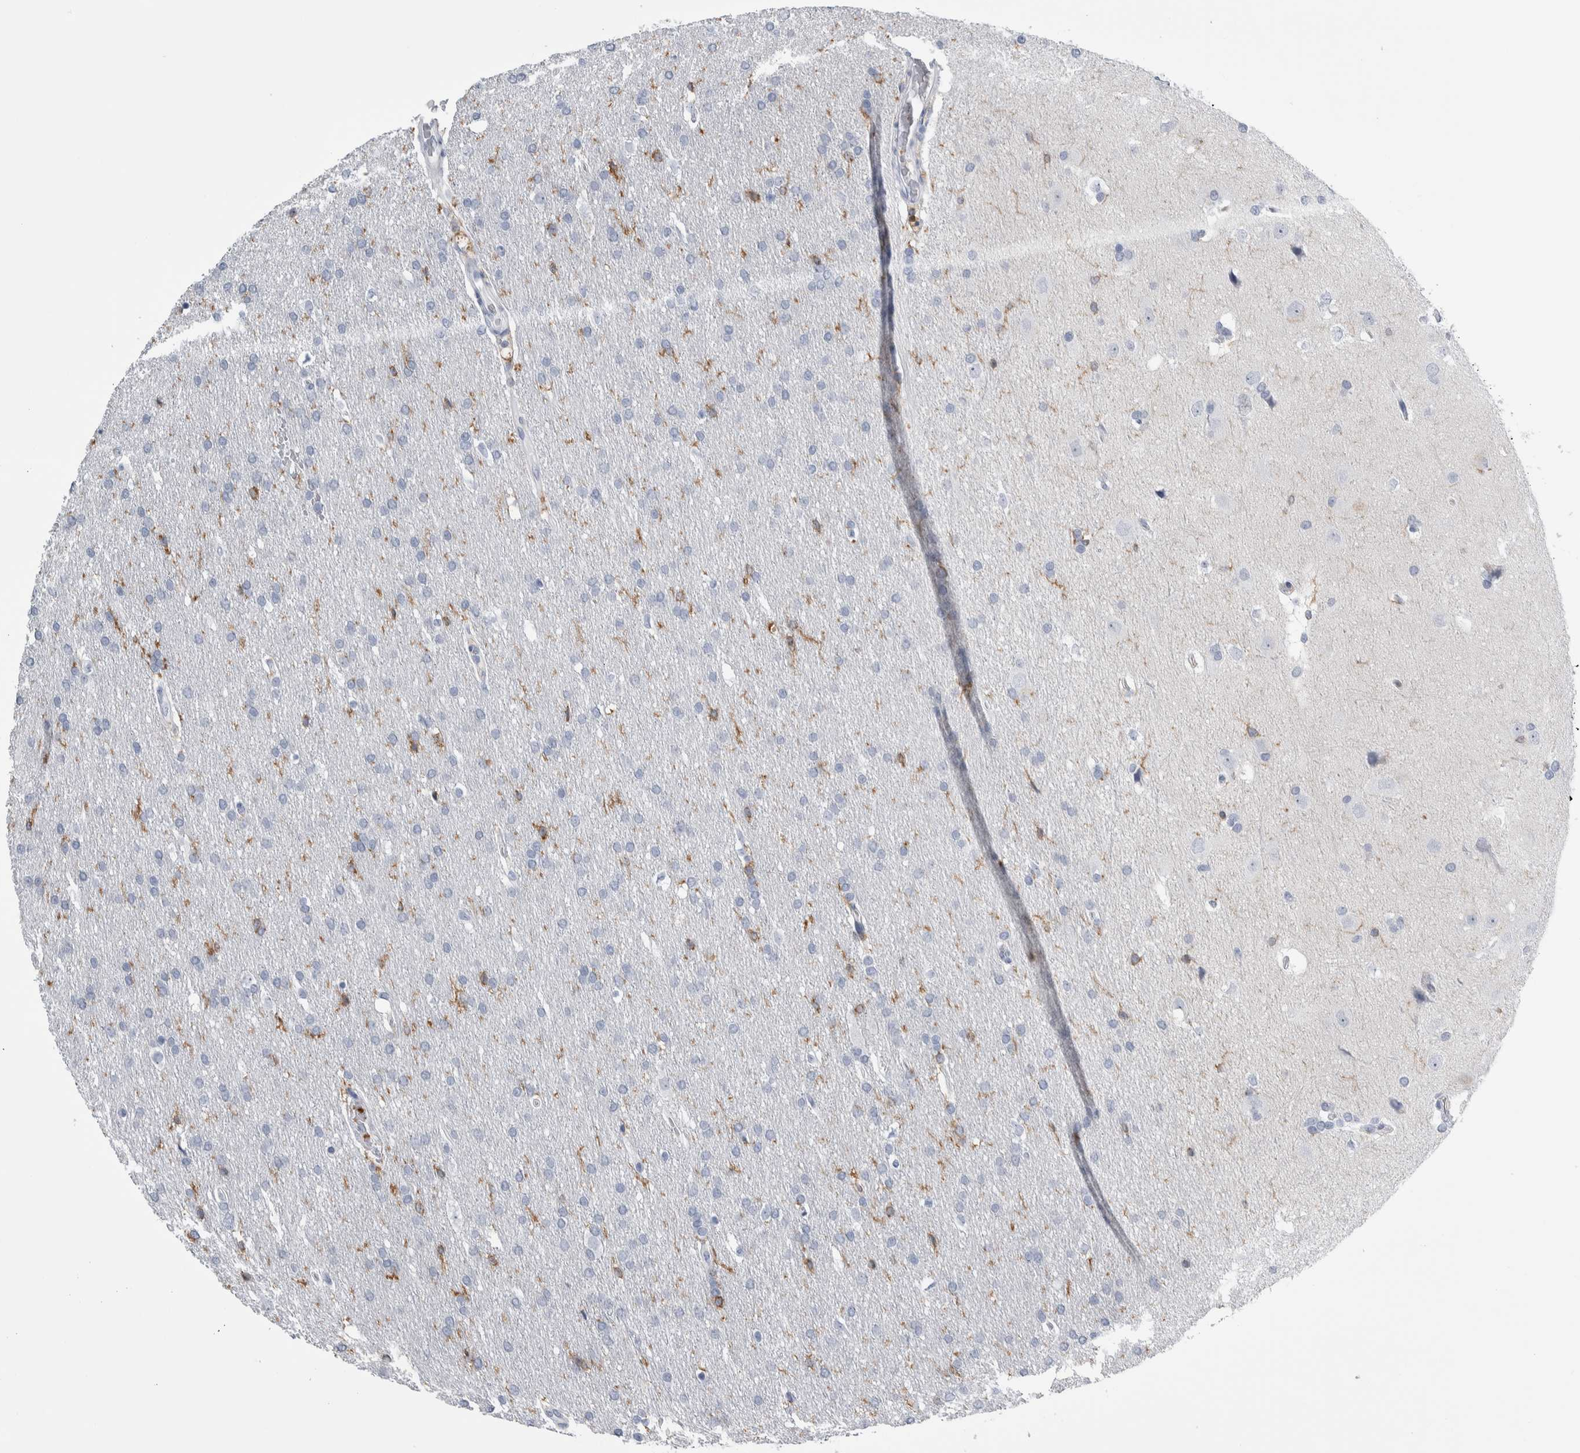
{"staining": {"intensity": "negative", "quantity": "none", "location": "none"}, "tissue": "glioma", "cell_type": "Tumor cells", "image_type": "cancer", "snomed": [{"axis": "morphology", "description": "Glioma, malignant, Low grade"}, {"axis": "topography", "description": "Brain"}], "caption": "Immunohistochemistry (IHC) photomicrograph of human glioma stained for a protein (brown), which reveals no expression in tumor cells. (Stains: DAB immunohistochemistry (IHC) with hematoxylin counter stain, Microscopy: brightfield microscopy at high magnification).", "gene": "SKAP2", "patient": {"sex": "female", "age": 37}}